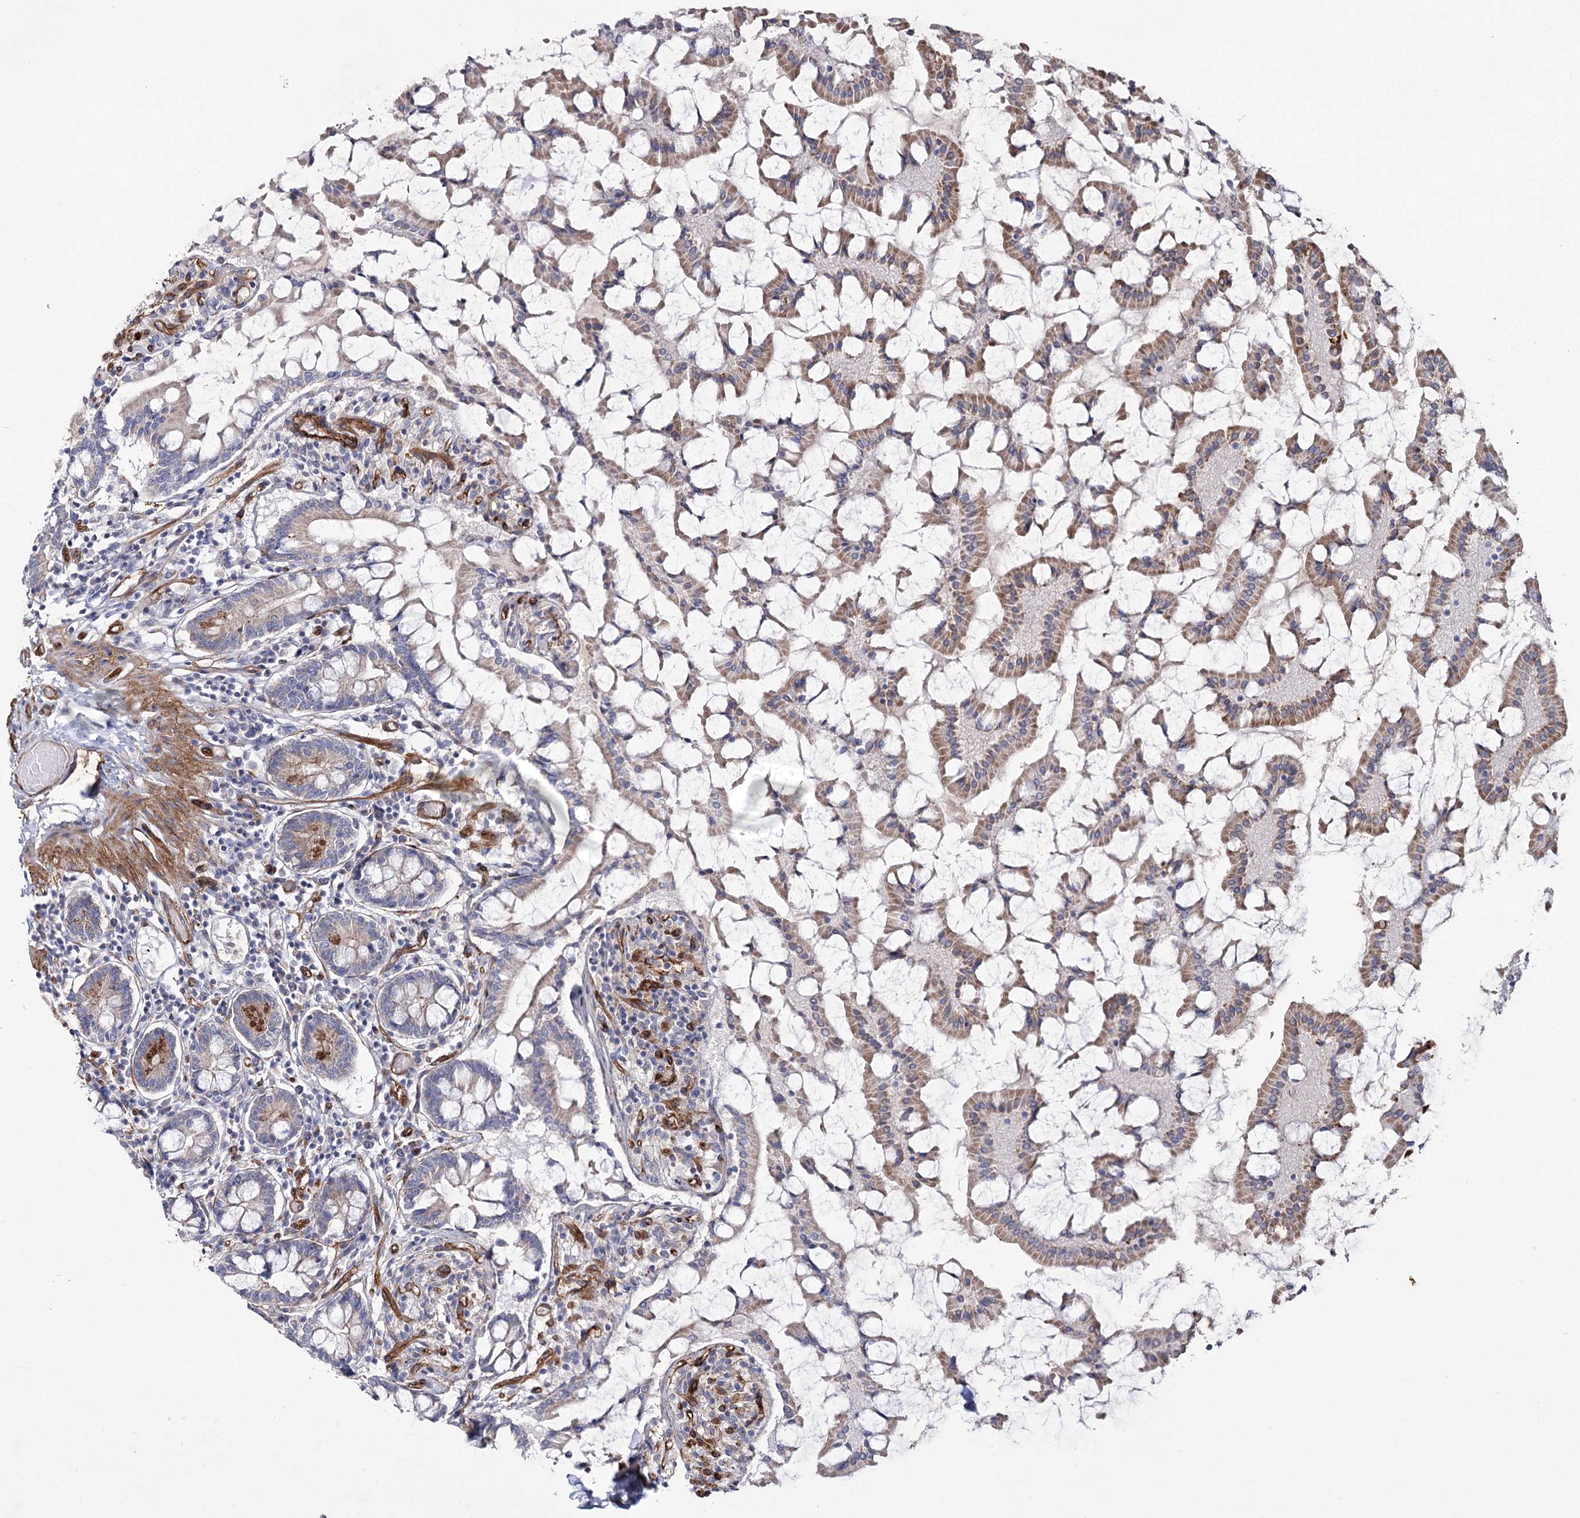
{"staining": {"intensity": "moderate", "quantity": "25%-75%", "location": "cytoplasmic/membranous"}, "tissue": "small intestine", "cell_type": "Glandular cells", "image_type": "normal", "snomed": [{"axis": "morphology", "description": "Normal tissue, NOS"}, {"axis": "topography", "description": "Small intestine"}], "caption": "Moderate cytoplasmic/membranous positivity is appreciated in about 25%-75% of glandular cells in benign small intestine. Ihc stains the protein in brown and the nuclei are stained blue.", "gene": "TMEM164", "patient": {"sex": "male", "age": 41}}